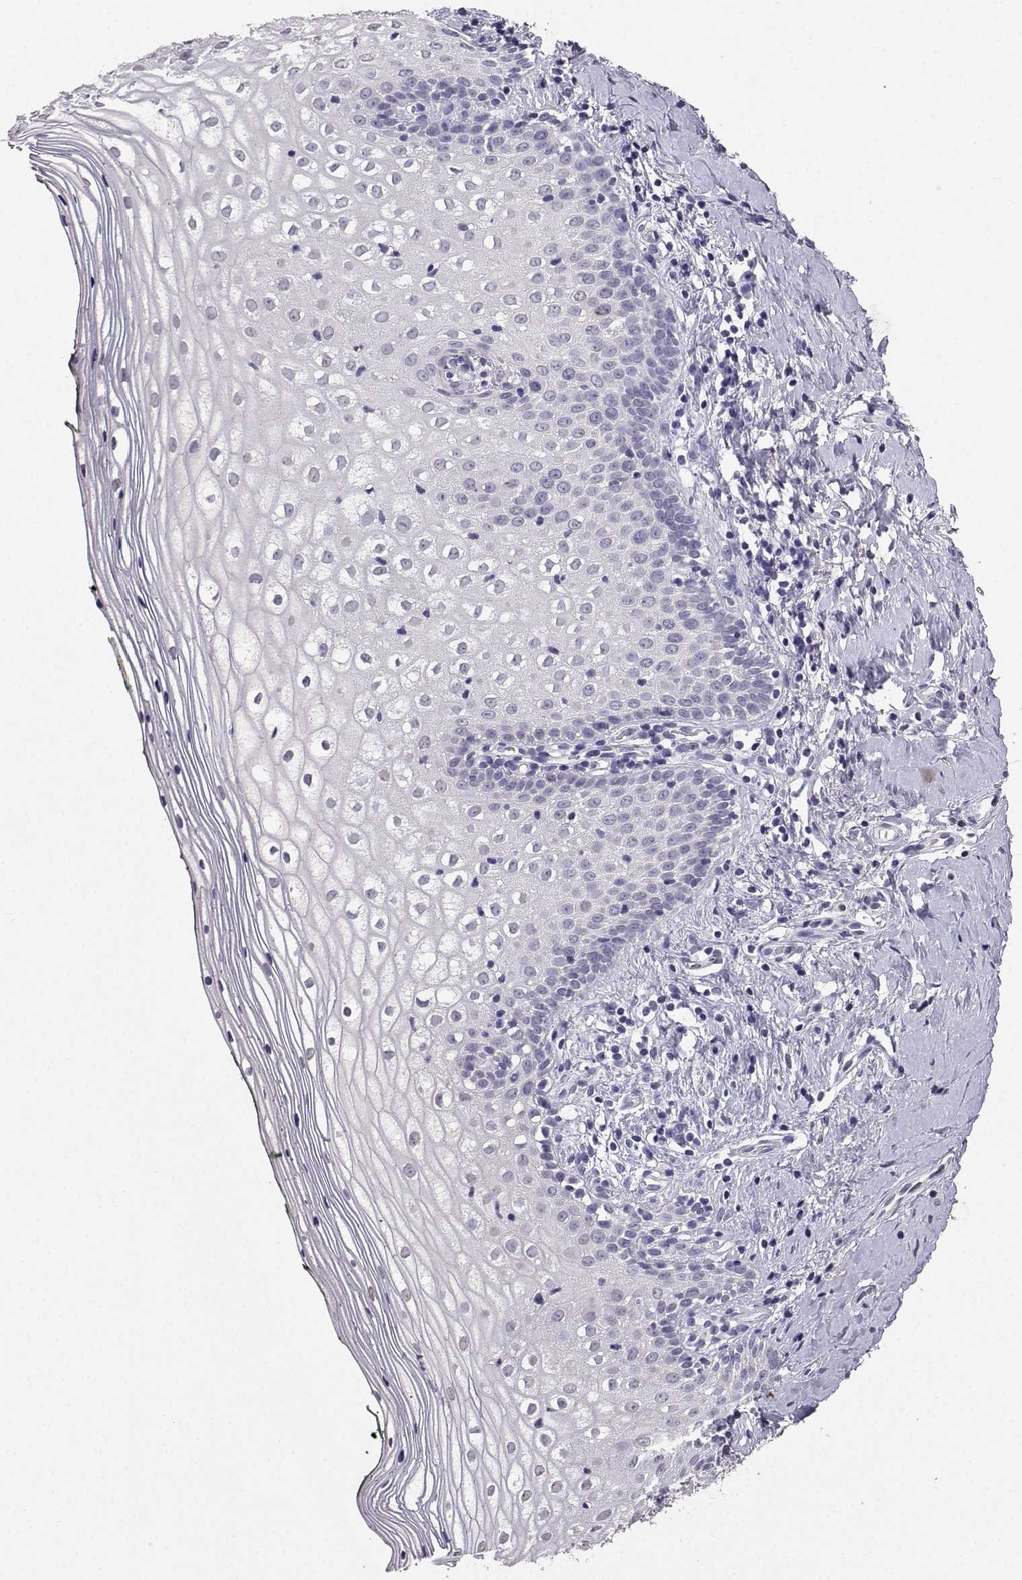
{"staining": {"intensity": "negative", "quantity": "none", "location": "none"}, "tissue": "vagina", "cell_type": "Squamous epithelial cells", "image_type": "normal", "snomed": [{"axis": "morphology", "description": "Normal tissue, NOS"}, {"axis": "topography", "description": "Vagina"}], "caption": "This image is of normal vagina stained with immunohistochemistry (IHC) to label a protein in brown with the nuclei are counter-stained blue. There is no positivity in squamous epithelial cells. (Stains: DAB (3,3'-diaminobenzidine) immunohistochemistry (IHC) with hematoxylin counter stain, Microscopy: brightfield microscopy at high magnification).", "gene": "SPAG11A", "patient": {"sex": "female", "age": 47}}